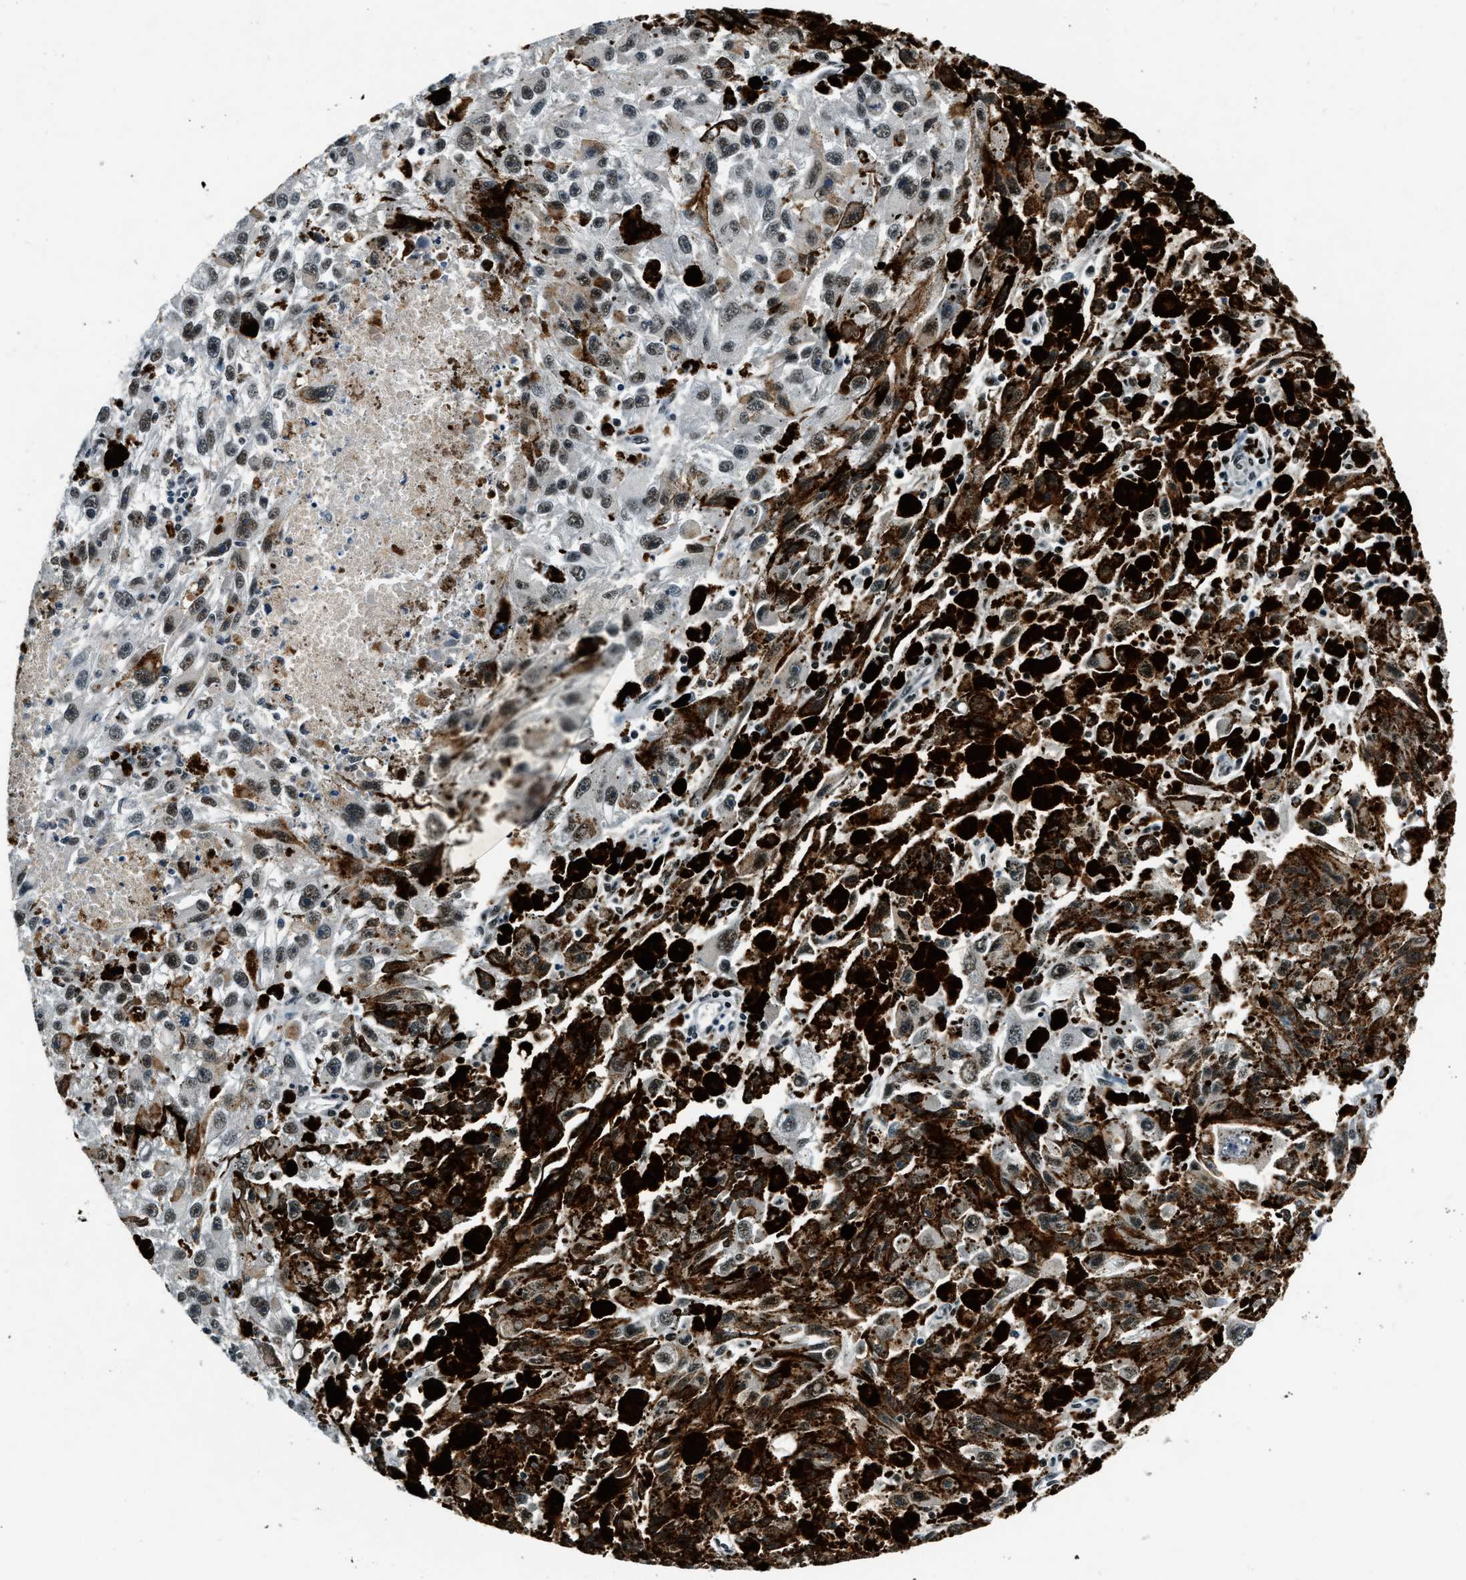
{"staining": {"intensity": "weak", "quantity": ">75%", "location": "nuclear"}, "tissue": "melanoma", "cell_type": "Tumor cells", "image_type": "cancer", "snomed": [{"axis": "morphology", "description": "Malignant melanoma, NOS"}, {"axis": "topography", "description": "Skin"}], "caption": "Weak nuclear expression for a protein is seen in approximately >75% of tumor cells of melanoma using IHC.", "gene": "CCNE1", "patient": {"sex": "female", "age": 104}}